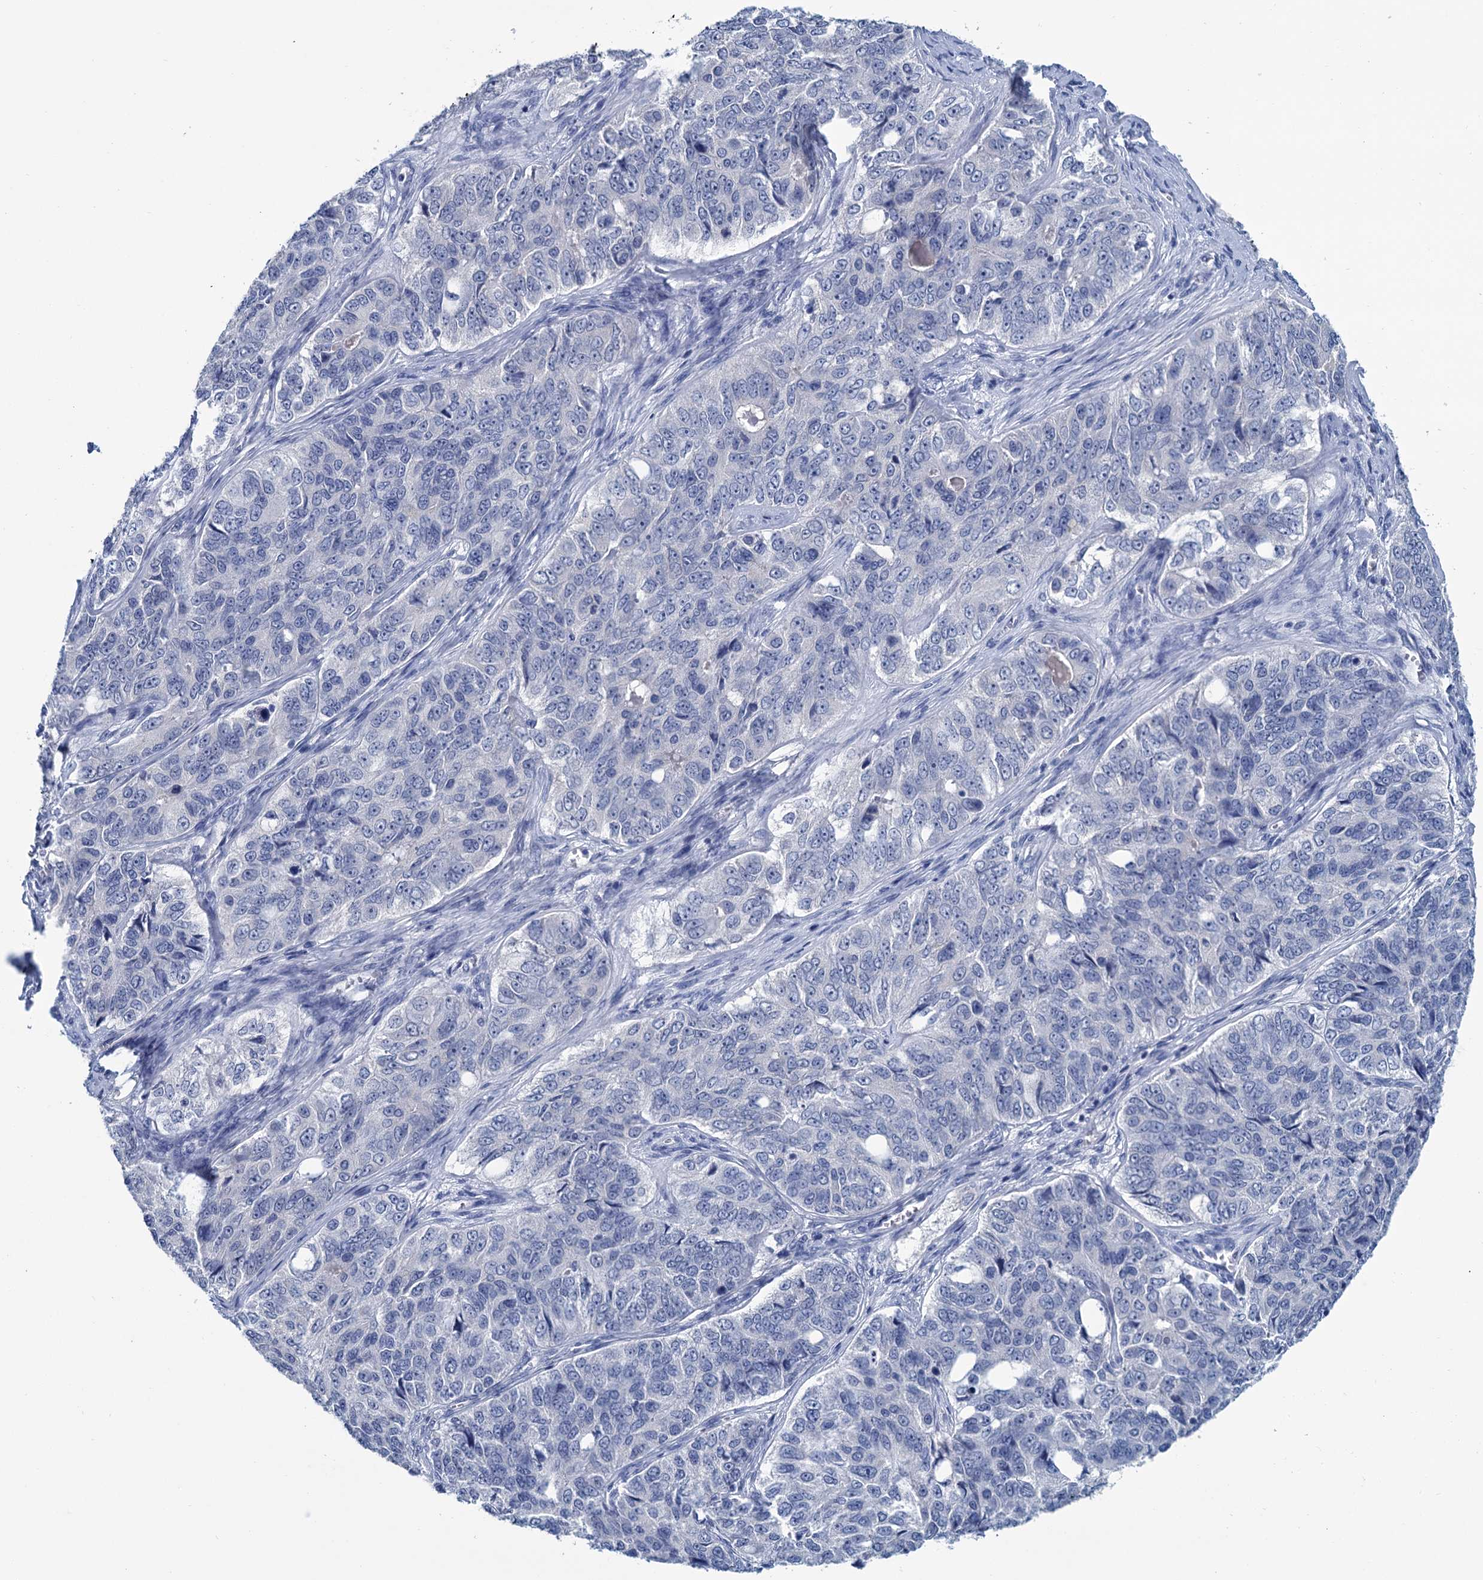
{"staining": {"intensity": "negative", "quantity": "none", "location": "none"}, "tissue": "ovarian cancer", "cell_type": "Tumor cells", "image_type": "cancer", "snomed": [{"axis": "morphology", "description": "Carcinoma, endometroid"}, {"axis": "topography", "description": "Ovary"}], "caption": "Immunohistochemistry of ovarian cancer (endometroid carcinoma) demonstrates no staining in tumor cells. Nuclei are stained in blue.", "gene": "MYOZ3", "patient": {"sex": "female", "age": 51}}